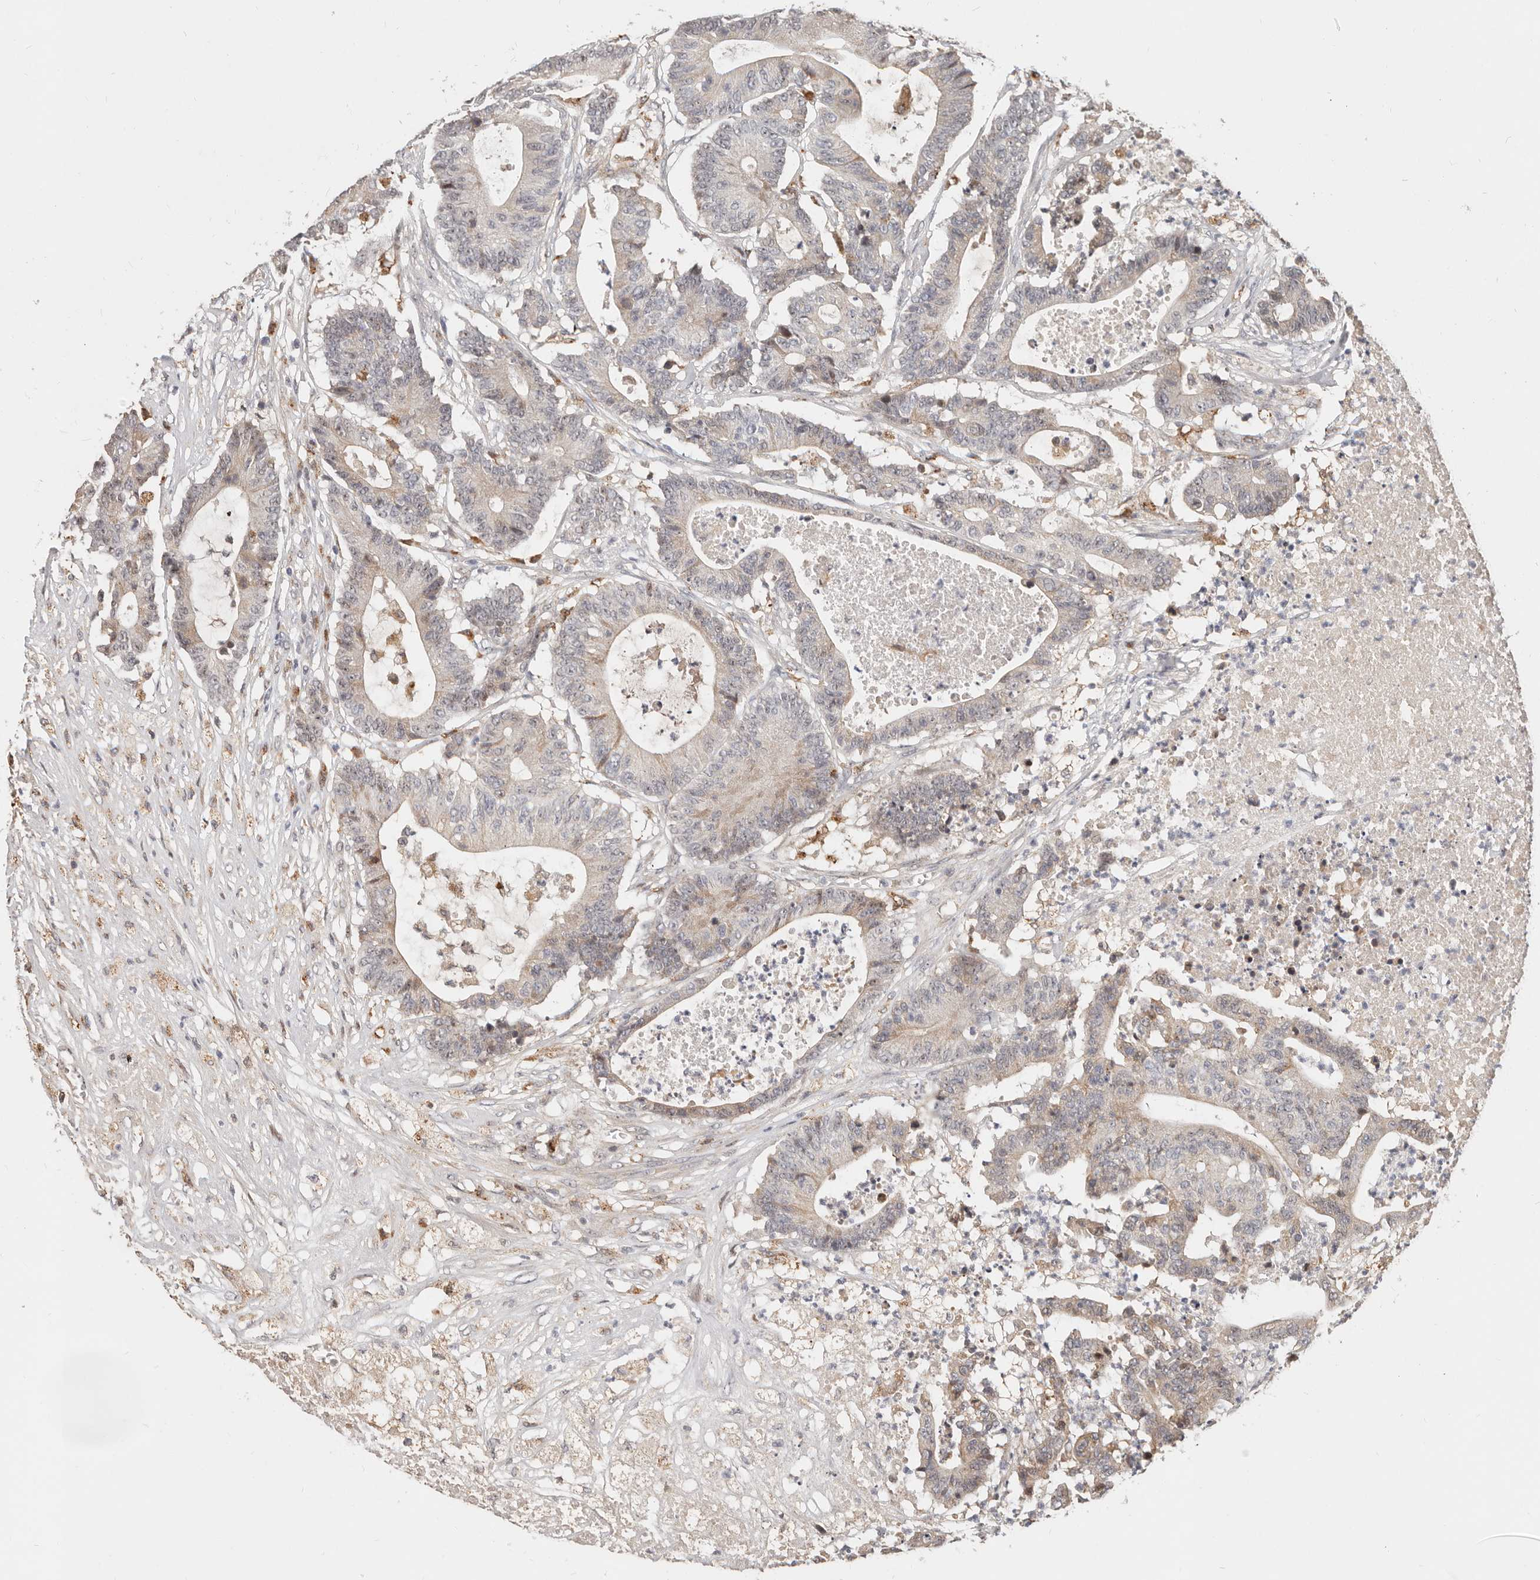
{"staining": {"intensity": "weak", "quantity": "<25%", "location": "cytoplasmic/membranous,nuclear"}, "tissue": "colorectal cancer", "cell_type": "Tumor cells", "image_type": "cancer", "snomed": [{"axis": "morphology", "description": "Adenocarcinoma, NOS"}, {"axis": "topography", "description": "Colon"}], "caption": "This is an immunohistochemistry (IHC) image of colorectal adenocarcinoma. There is no expression in tumor cells.", "gene": "ZRANB1", "patient": {"sex": "female", "age": 84}}